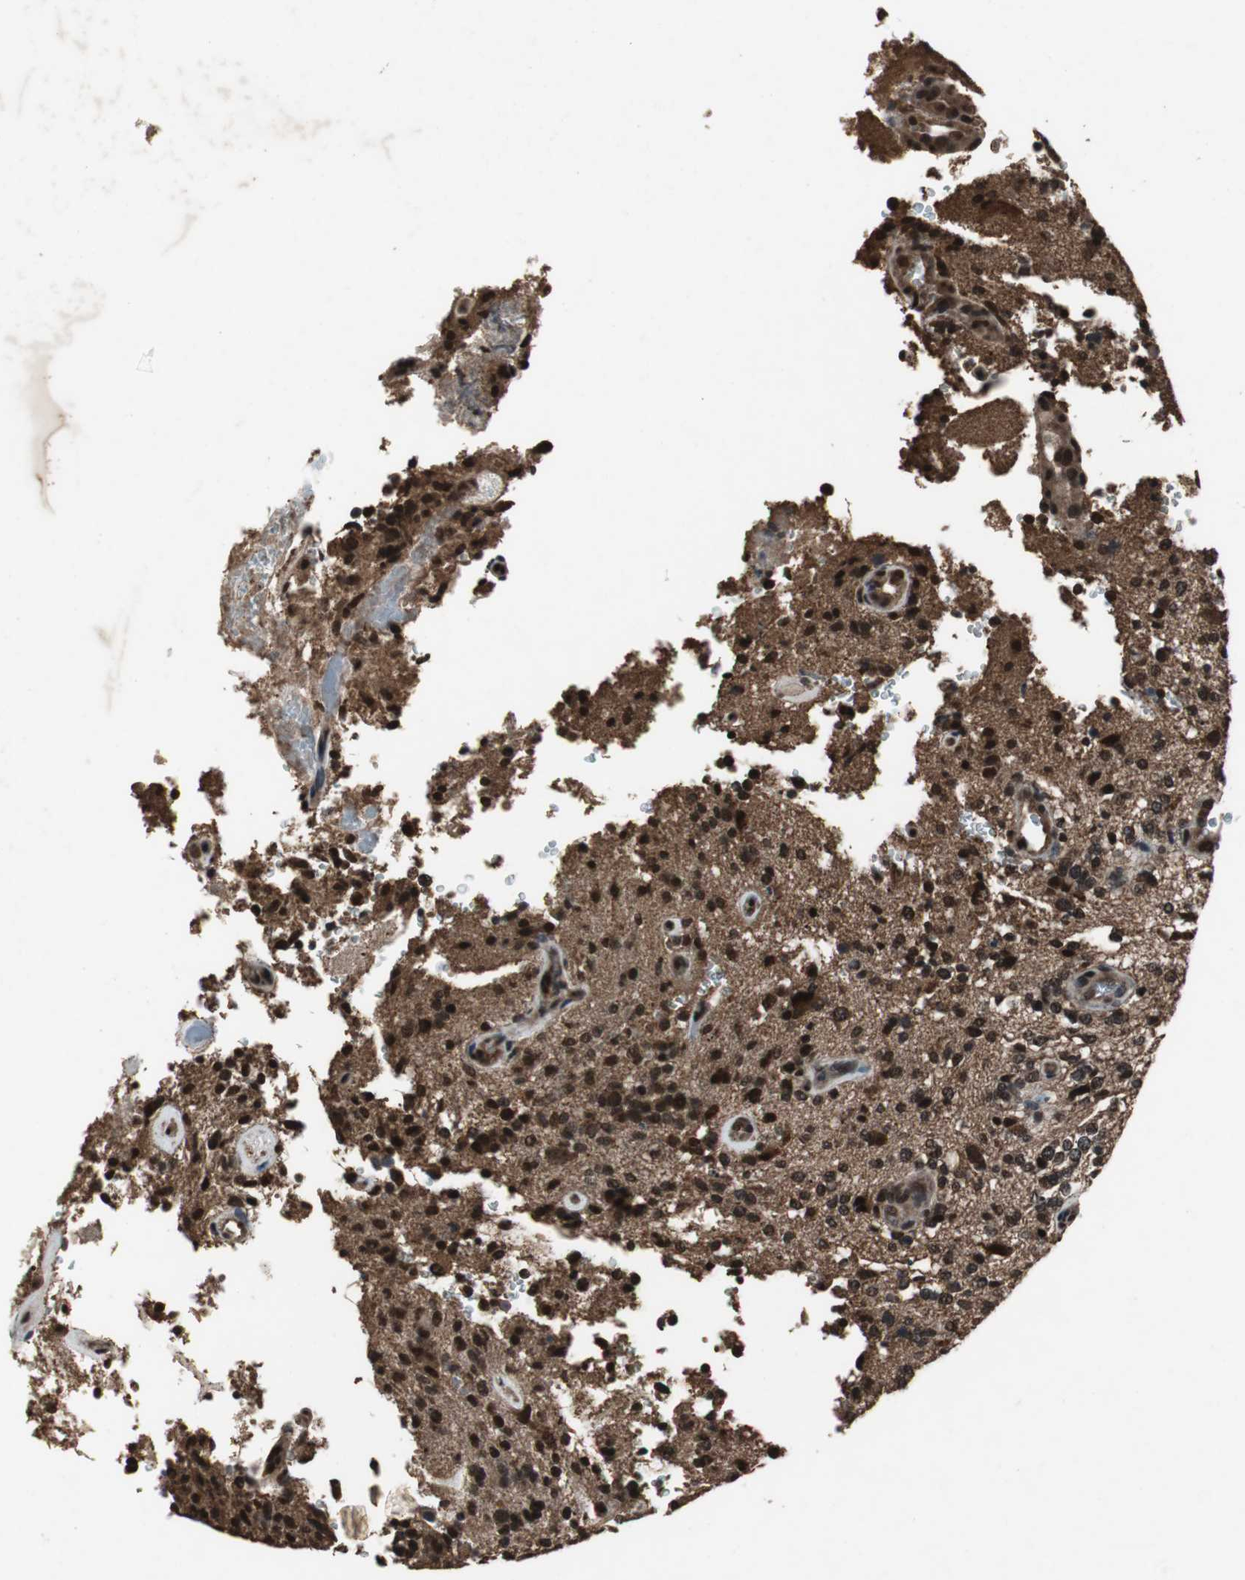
{"staining": {"intensity": "strong", "quantity": ">75%", "location": "cytoplasmic/membranous,nuclear"}, "tissue": "glioma", "cell_type": "Tumor cells", "image_type": "cancer", "snomed": [{"axis": "morphology", "description": "Normal tissue, NOS"}, {"axis": "morphology", "description": "Glioma, malignant, High grade"}, {"axis": "topography", "description": "Cerebral cortex"}], "caption": "Approximately >75% of tumor cells in glioma show strong cytoplasmic/membranous and nuclear protein expression as visualized by brown immunohistochemical staining.", "gene": "ZNF18", "patient": {"sex": "male", "age": 75}}